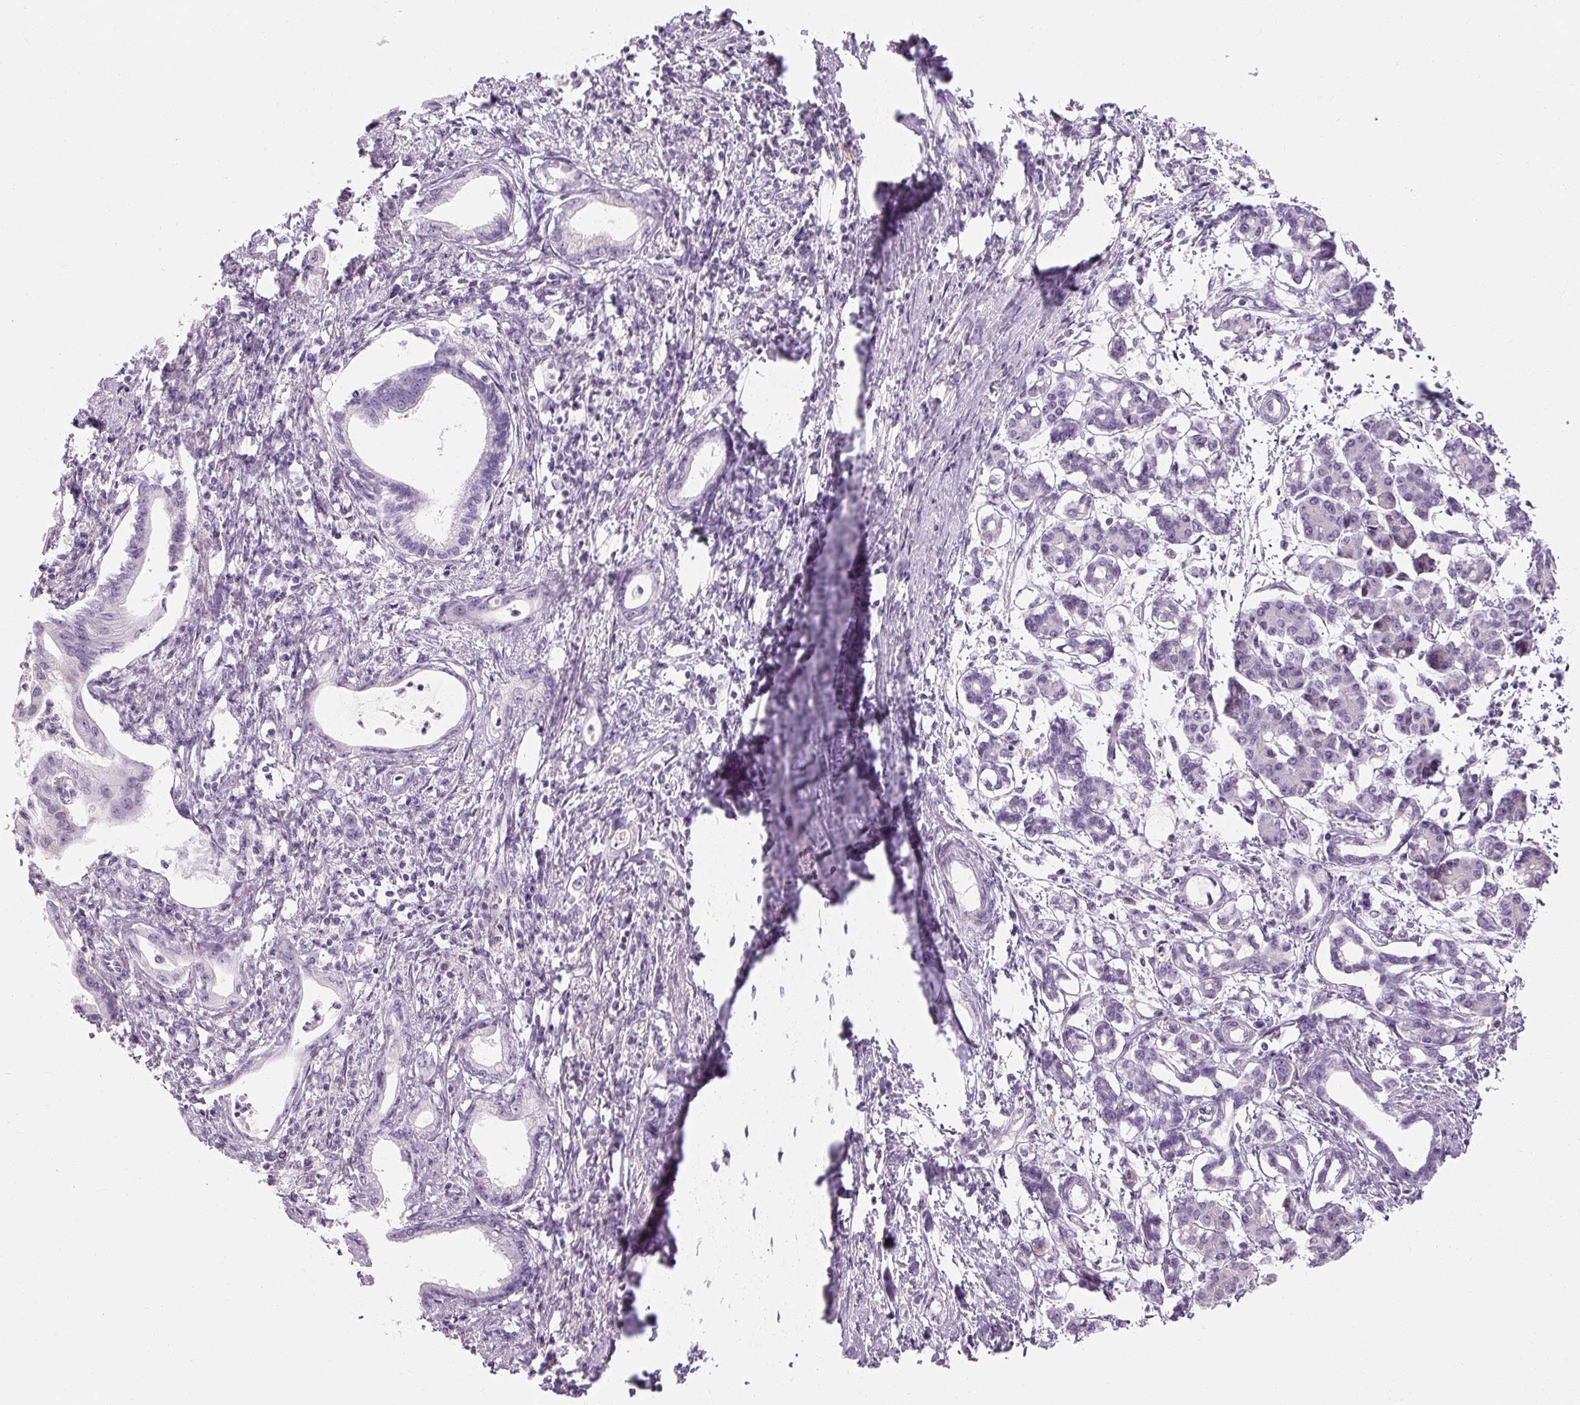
{"staining": {"intensity": "negative", "quantity": "none", "location": "none"}, "tissue": "pancreatic cancer", "cell_type": "Tumor cells", "image_type": "cancer", "snomed": [{"axis": "morphology", "description": "Adenocarcinoma, NOS"}, {"axis": "topography", "description": "Pancreas"}], "caption": "Pancreatic cancer stained for a protein using immunohistochemistry displays no expression tumor cells.", "gene": "NFE2L3", "patient": {"sex": "female", "age": 55}}